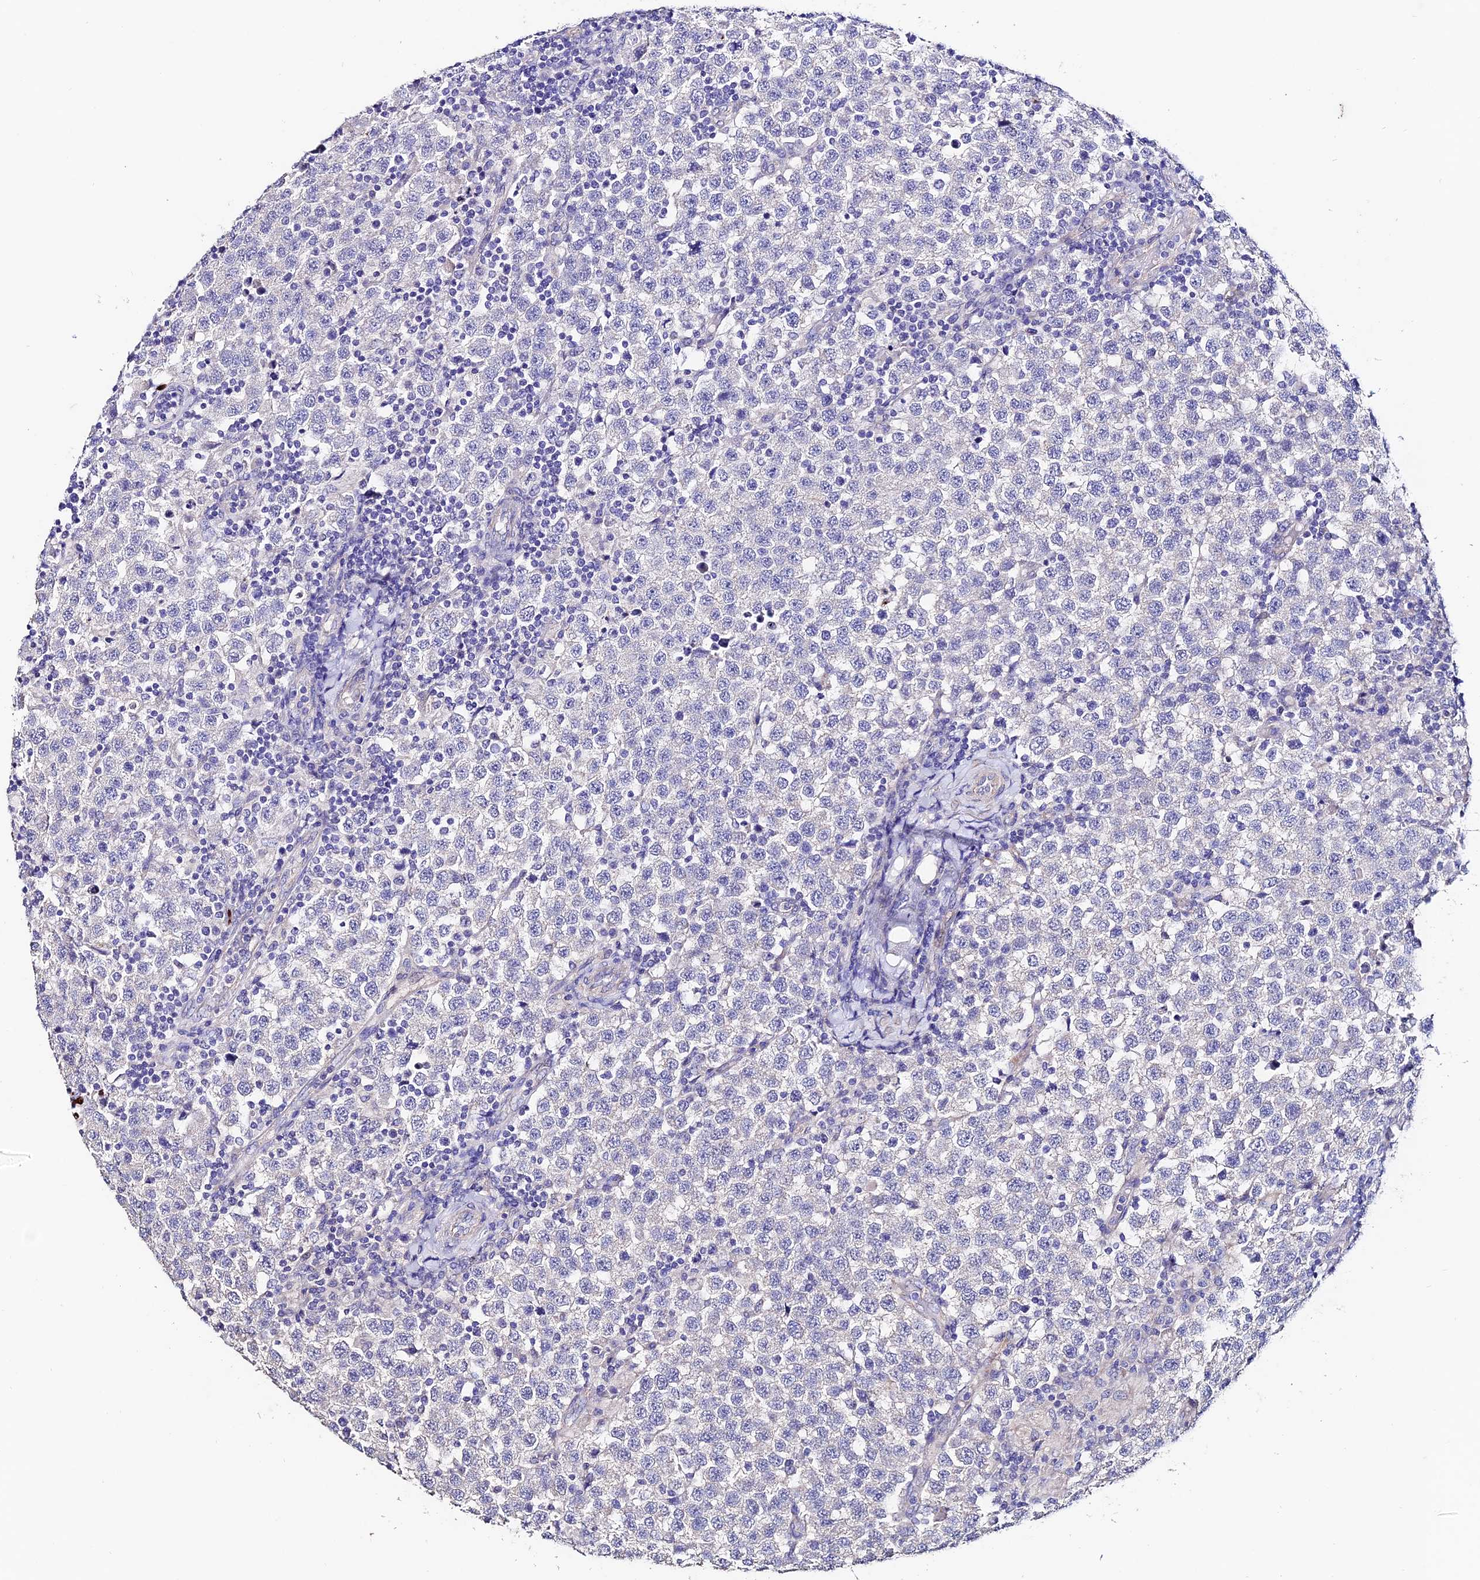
{"staining": {"intensity": "negative", "quantity": "none", "location": "none"}, "tissue": "testis cancer", "cell_type": "Tumor cells", "image_type": "cancer", "snomed": [{"axis": "morphology", "description": "Seminoma, NOS"}, {"axis": "topography", "description": "Testis"}], "caption": "This micrograph is of seminoma (testis) stained with IHC to label a protein in brown with the nuclei are counter-stained blue. There is no staining in tumor cells. (DAB immunohistochemistry (IHC) with hematoxylin counter stain).", "gene": "ESM1", "patient": {"sex": "male", "age": 34}}